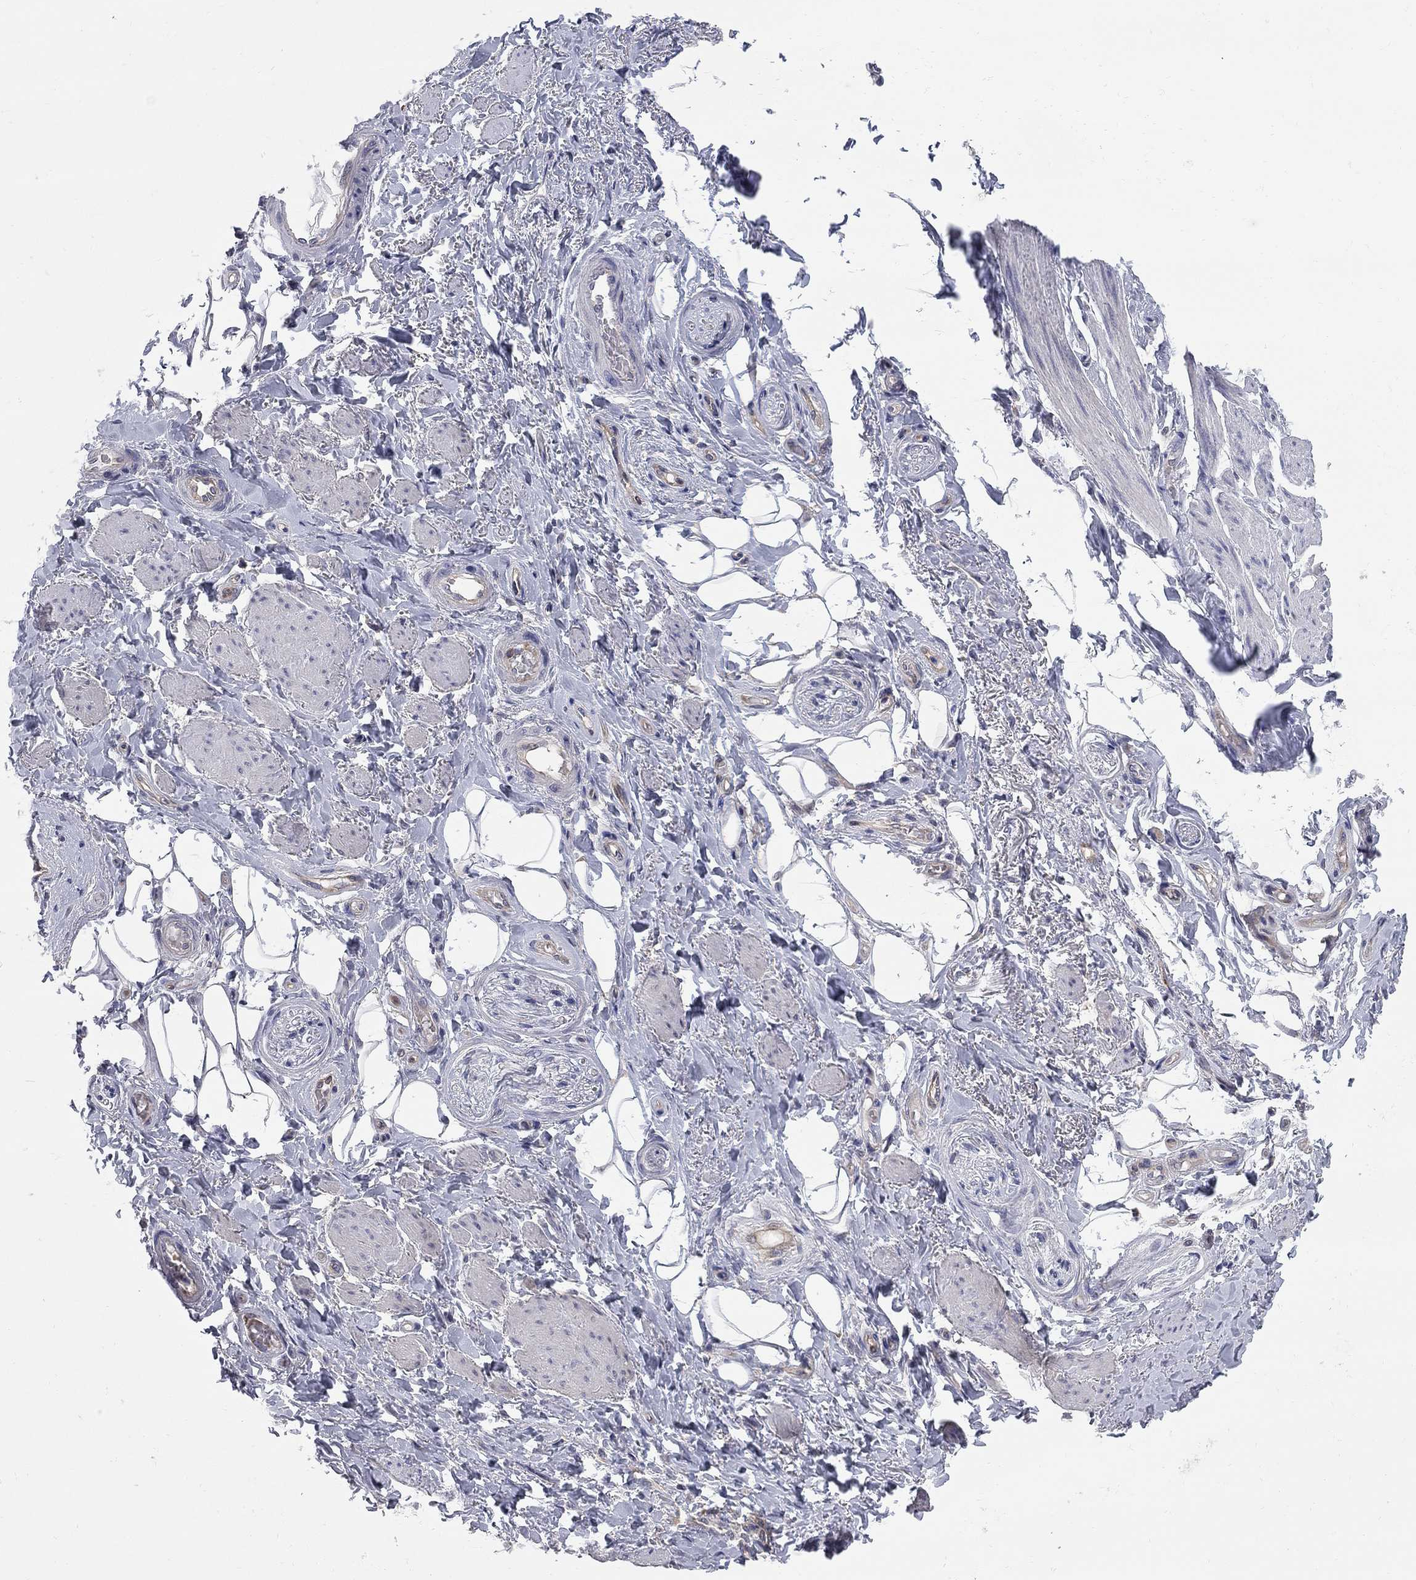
{"staining": {"intensity": "negative", "quantity": "none", "location": "none"}, "tissue": "adipose tissue", "cell_type": "Adipocytes", "image_type": "normal", "snomed": [{"axis": "morphology", "description": "Normal tissue, NOS"}, {"axis": "topography", "description": "Skeletal muscle"}, {"axis": "topography", "description": "Anal"}, {"axis": "topography", "description": "Peripheral nerve tissue"}], "caption": "High magnification brightfield microscopy of normal adipose tissue stained with DAB (3,3'-diaminobenzidine) (brown) and counterstained with hematoxylin (blue): adipocytes show no significant staining. (DAB (3,3'-diaminobenzidine) immunohistochemistry (IHC) with hematoxylin counter stain).", "gene": "ENSG00000255639", "patient": {"sex": "male", "age": 53}}